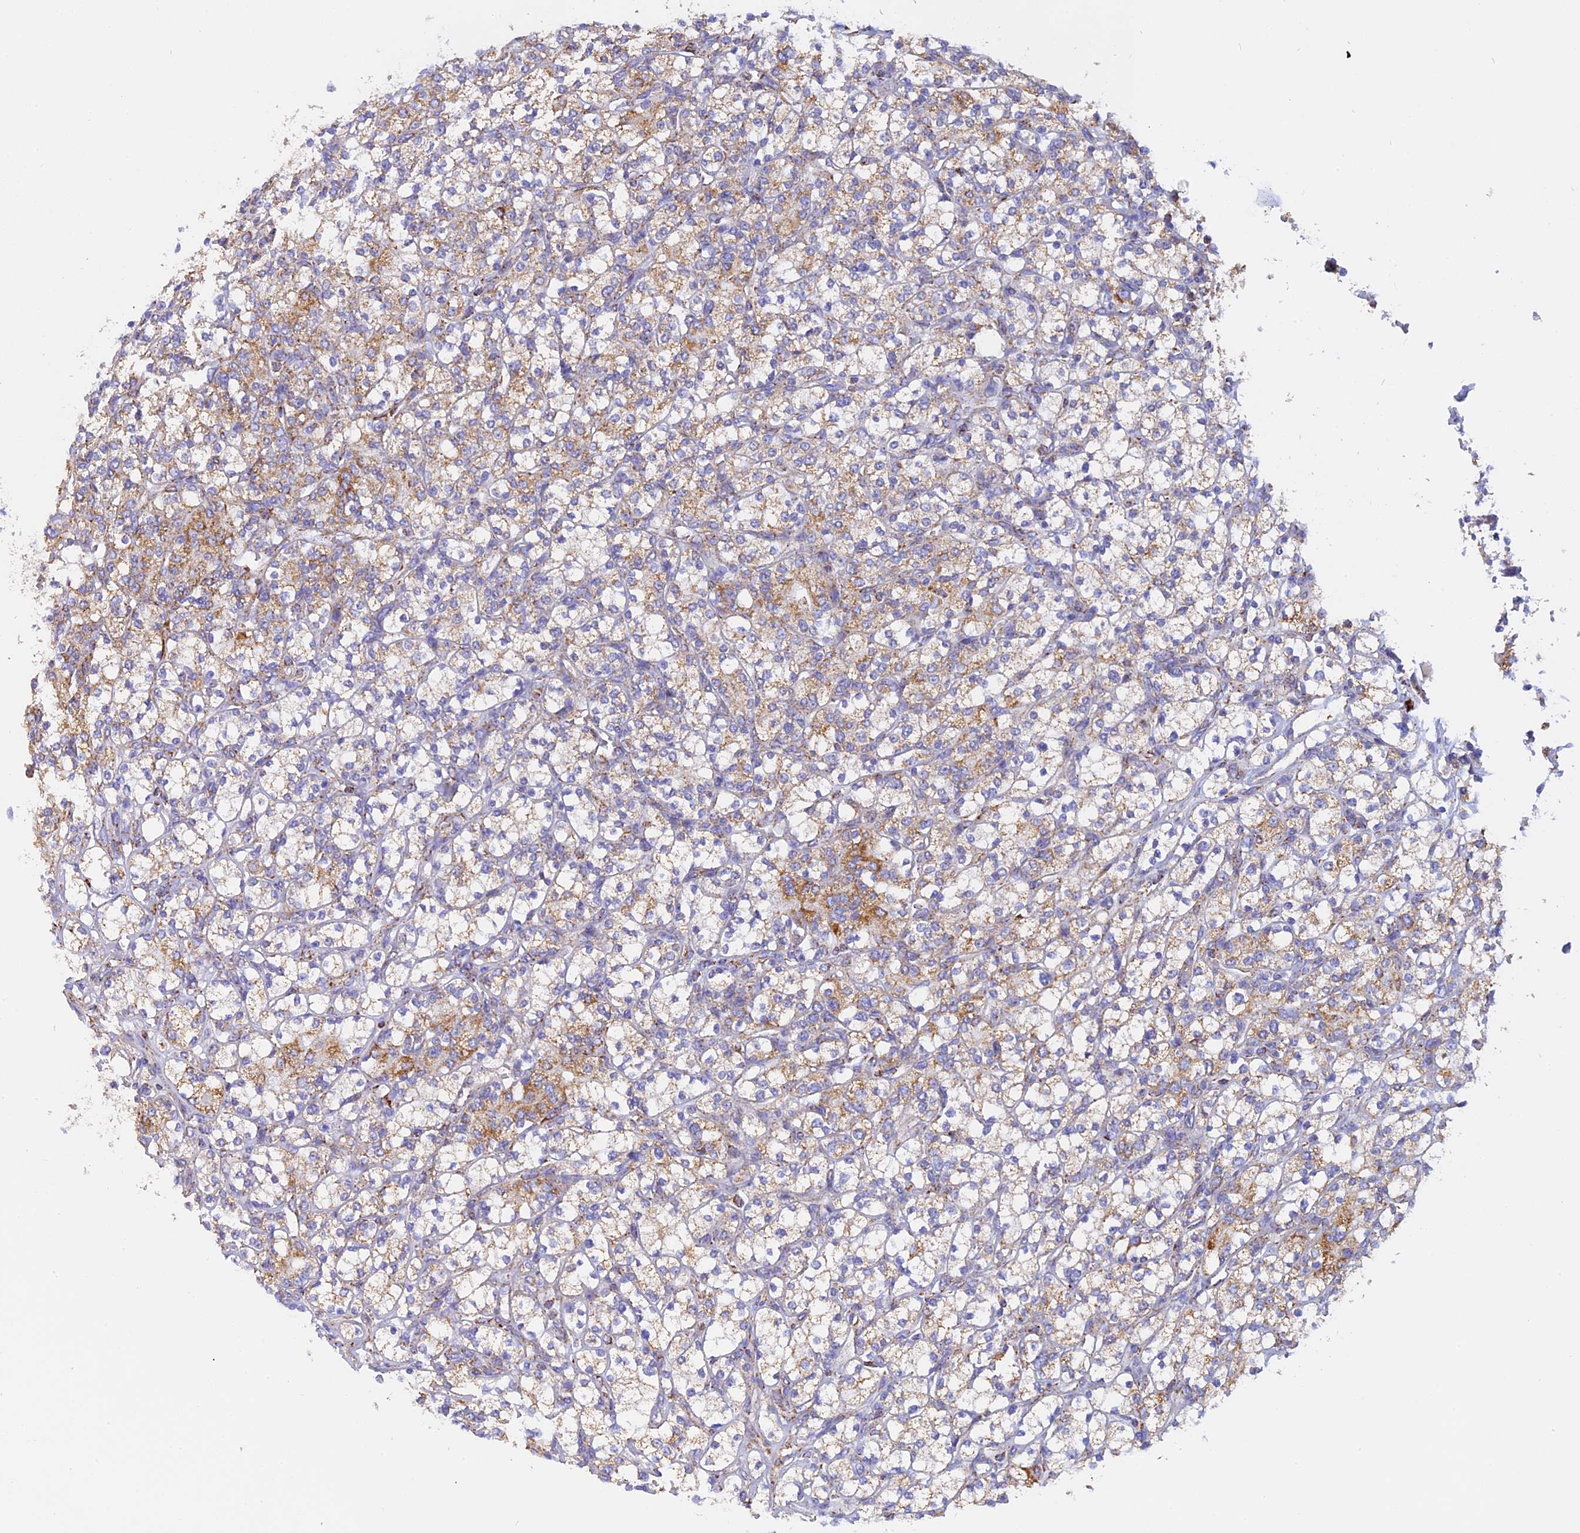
{"staining": {"intensity": "moderate", "quantity": "25%-75%", "location": "cytoplasmic/membranous"}, "tissue": "renal cancer", "cell_type": "Tumor cells", "image_type": "cancer", "snomed": [{"axis": "morphology", "description": "Adenocarcinoma, NOS"}, {"axis": "topography", "description": "Kidney"}], "caption": "Moderate cytoplasmic/membranous protein staining is present in approximately 25%-75% of tumor cells in renal cancer.", "gene": "KCNG1", "patient": {"sex": "male", "age": 77}}